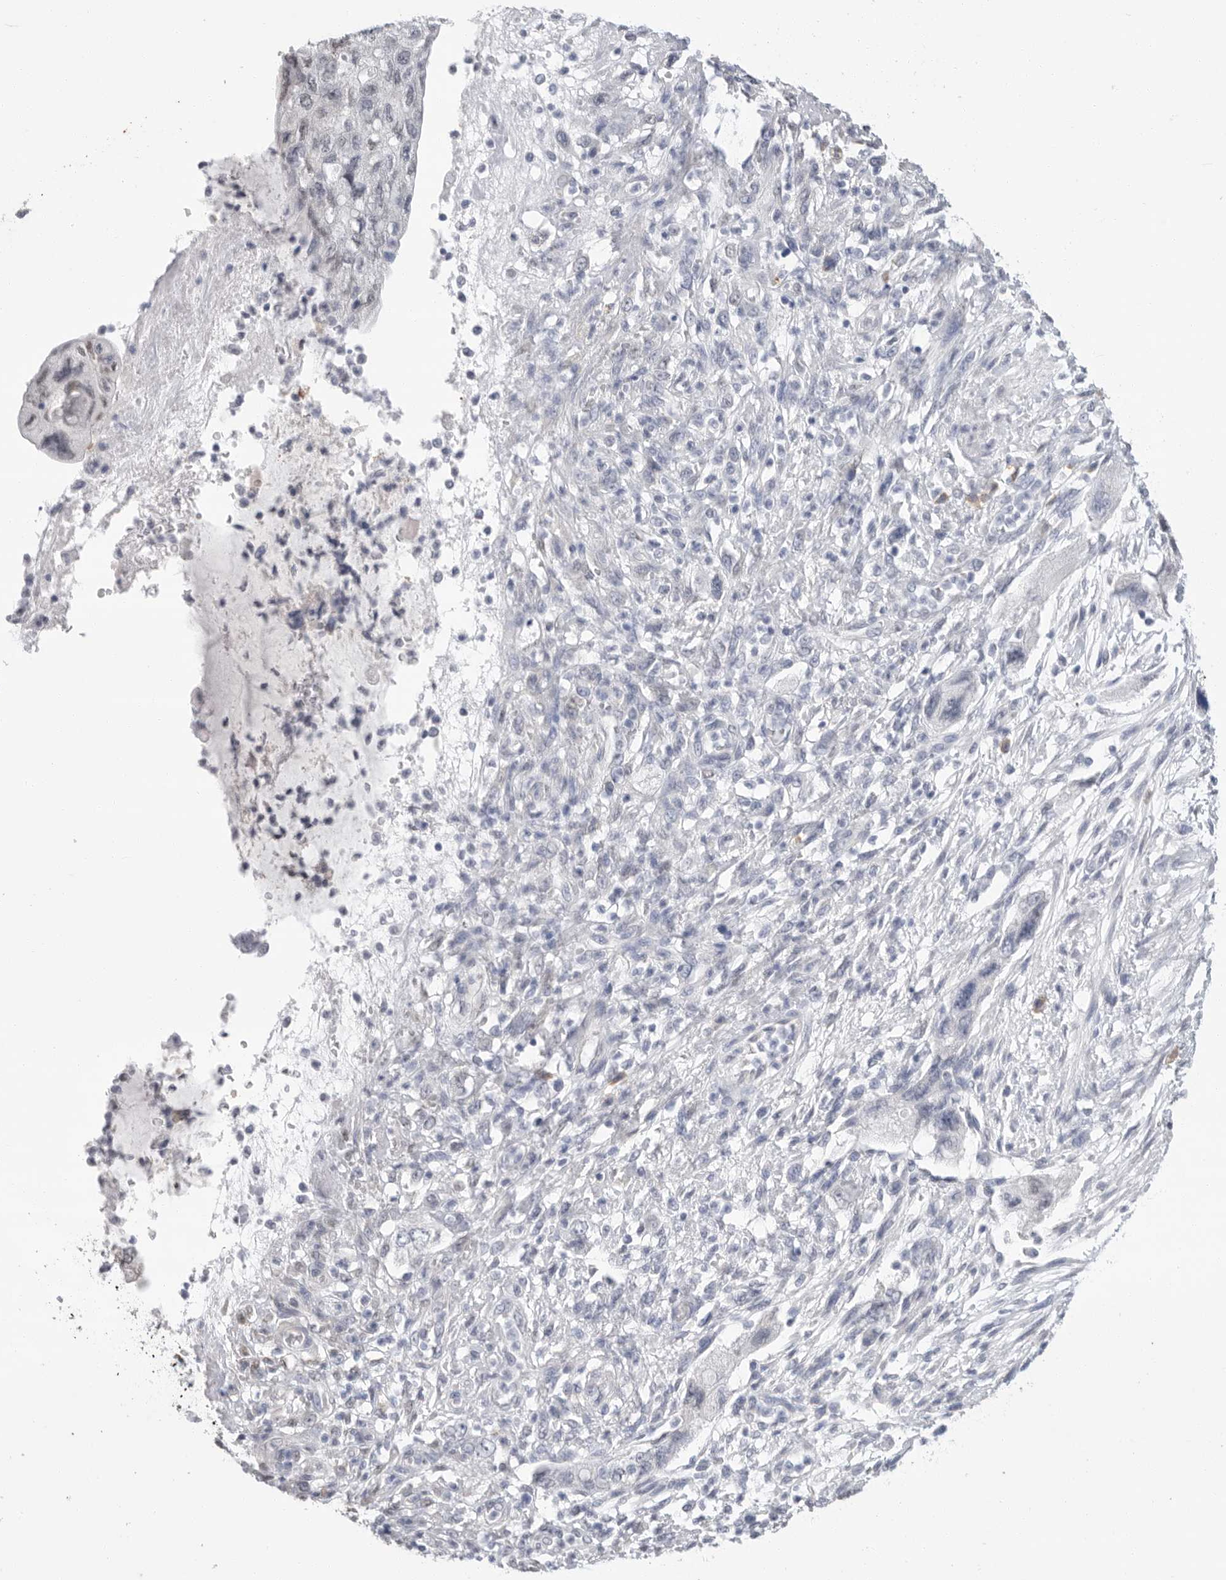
{"staining": {"intensity": "negative", "quantity": "none", "location": "none"}, "tissue": "pancreatic cancer", "cell_type": "Tumor cells", "image_type": "cancer", "snomed": [{"axis": "morphology", "description": "Adenocarcinoma, NOS"}, {"axis": "topography", "description": "Pancreas"}], "caption": "Immunohistochemistry (IHC) photomicrograph of neoplastic tissue: pancreatic cancer (adenocarcinoma) stained with DAB (3,3'-diaminobenzidine) exhibits no significant protein expression in tumor cells.", "gene": "ARHGEF10", "patient": {"sex": "female", "age": 73}}